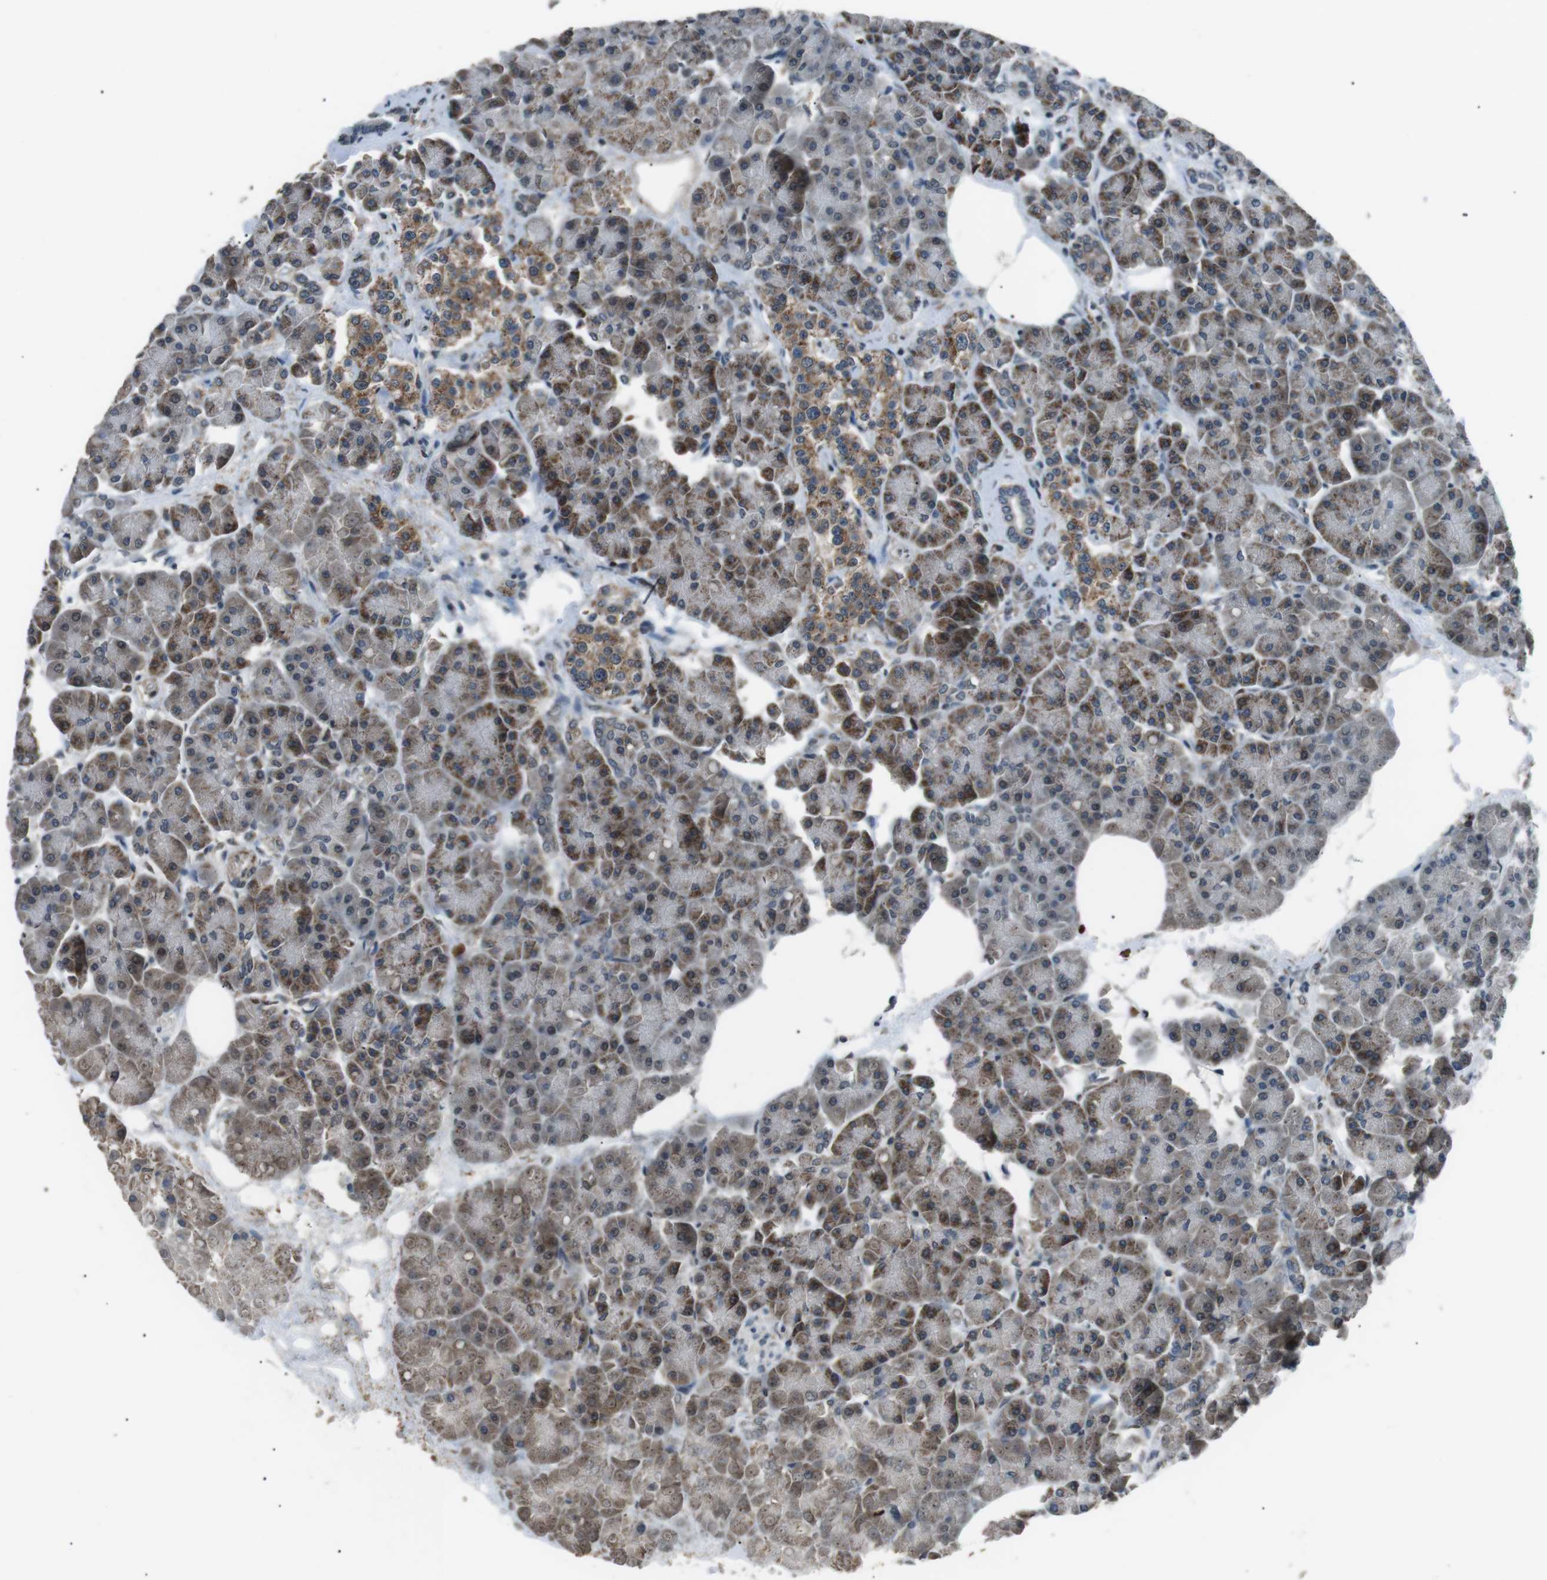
{"staining": {"intensity": "moderate", "quantity": "25%-75%", "location": "cytoplasmic/membranous"}, "tissue": "pancreas", "cell_type": "Exocrine glandular cells", "image_type": "normal", "snomed": [{"axis": "morphology", "description": "Normal tissue, NOS"}, {"axis": "topography", "description": "Pancreas"}], "caption": "Brown immunohistochemical staining in normal pancreas displays moderate cytoplasmic/membranous positivity in approximately 25%-75% of exocrine glandular cells. Immunohistochemistry stains the protein of interest in brown and the nuclei are stained blue.", "gene": "NEK7", "patient": {"sex": "female", "age": 70}}